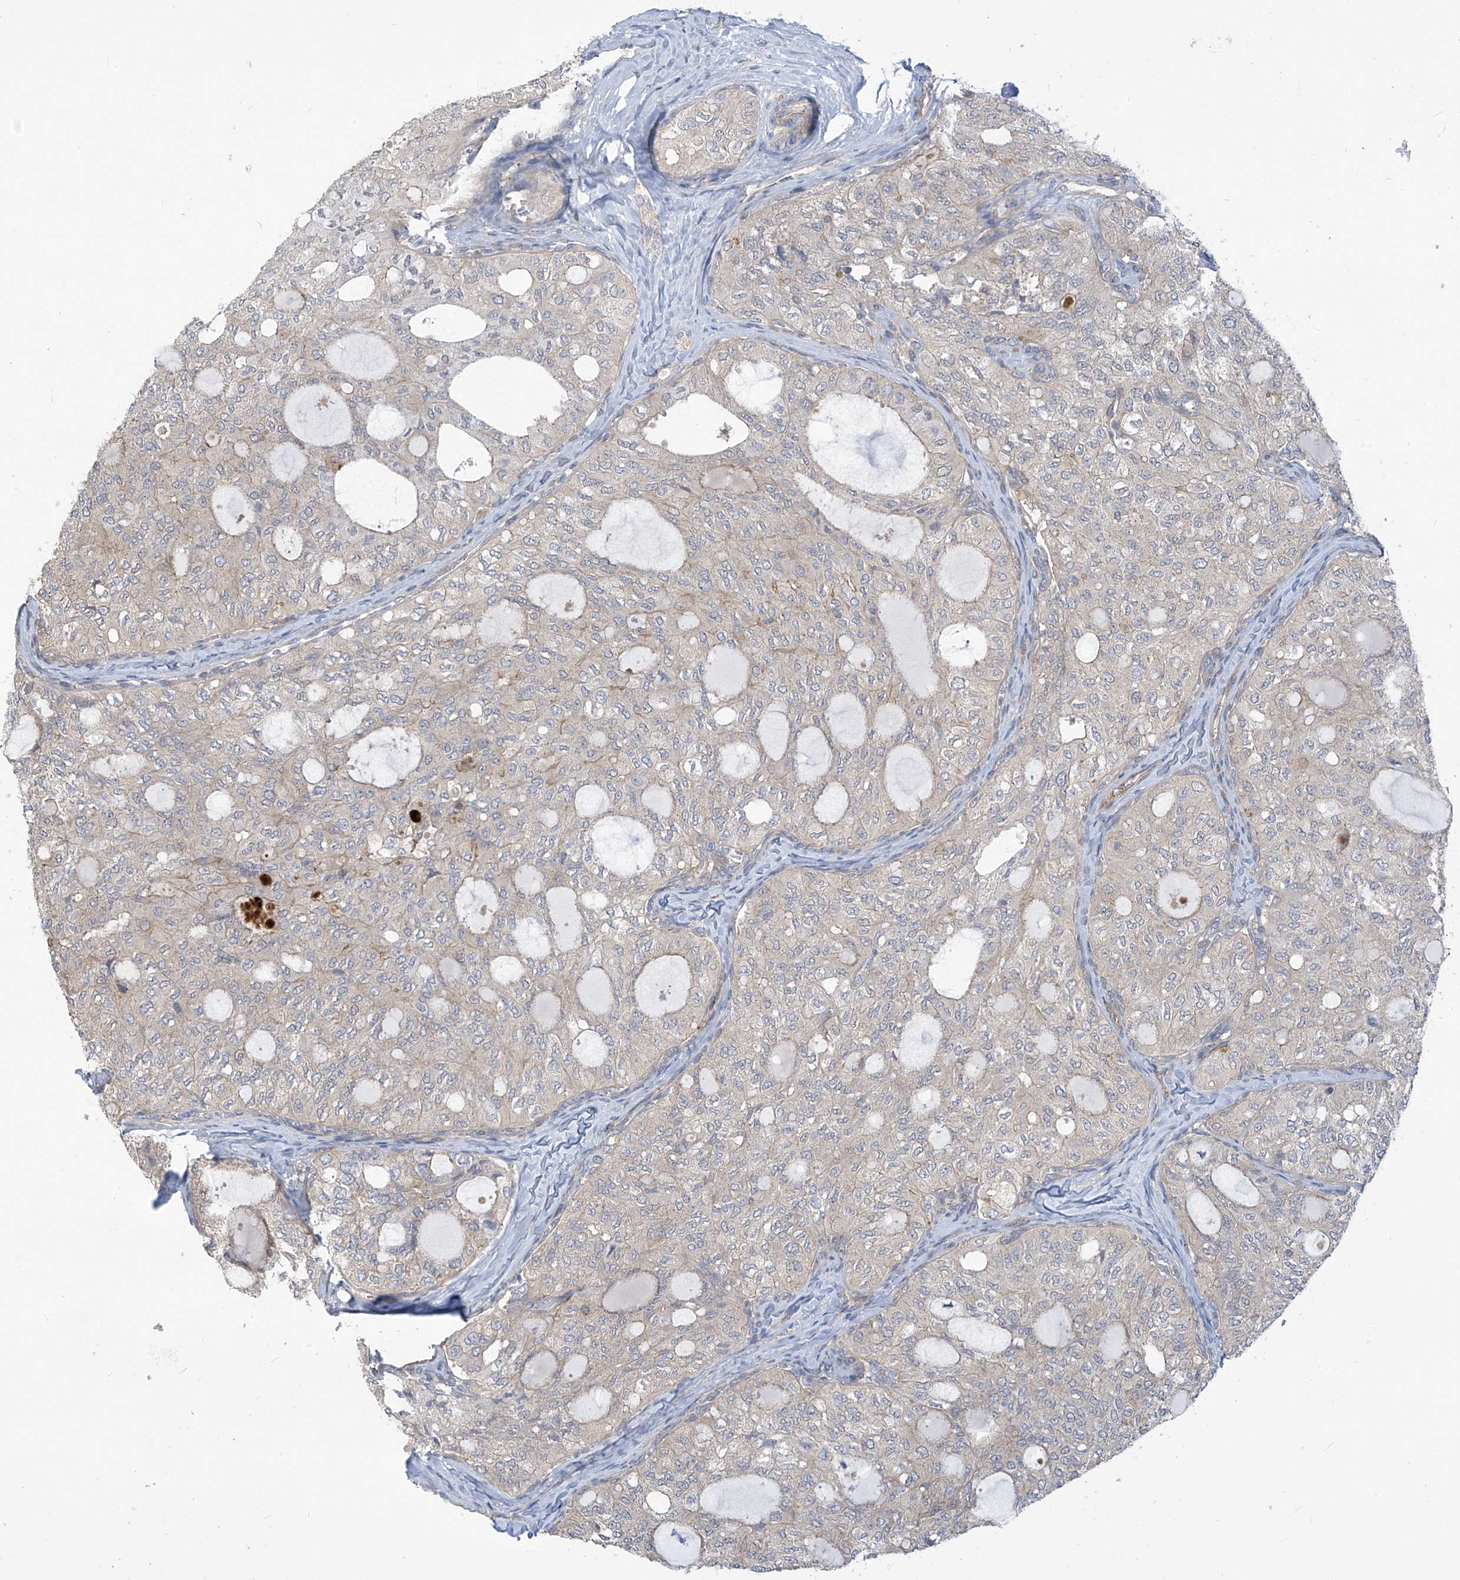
{"staining": {"intensity": "negative", "quantity": "none", "location": "none"}, "tissue": "thyroid cancer", "cell_type": "Tumor cells", "image_type": "cancer", "snomed": [{"axis": "morphology", "description": "Follicular adenoma carcinoma, NOS"}, {"axis": "topography", "description": "Thyroid gland"}], "caption": "Immunohistochemical staining of thyroid follicular adenoma carcinoma shows no significant positivity in tumor cells.", "gene": "ADAT2", "patient": {"sex": "male", "age": 75}}